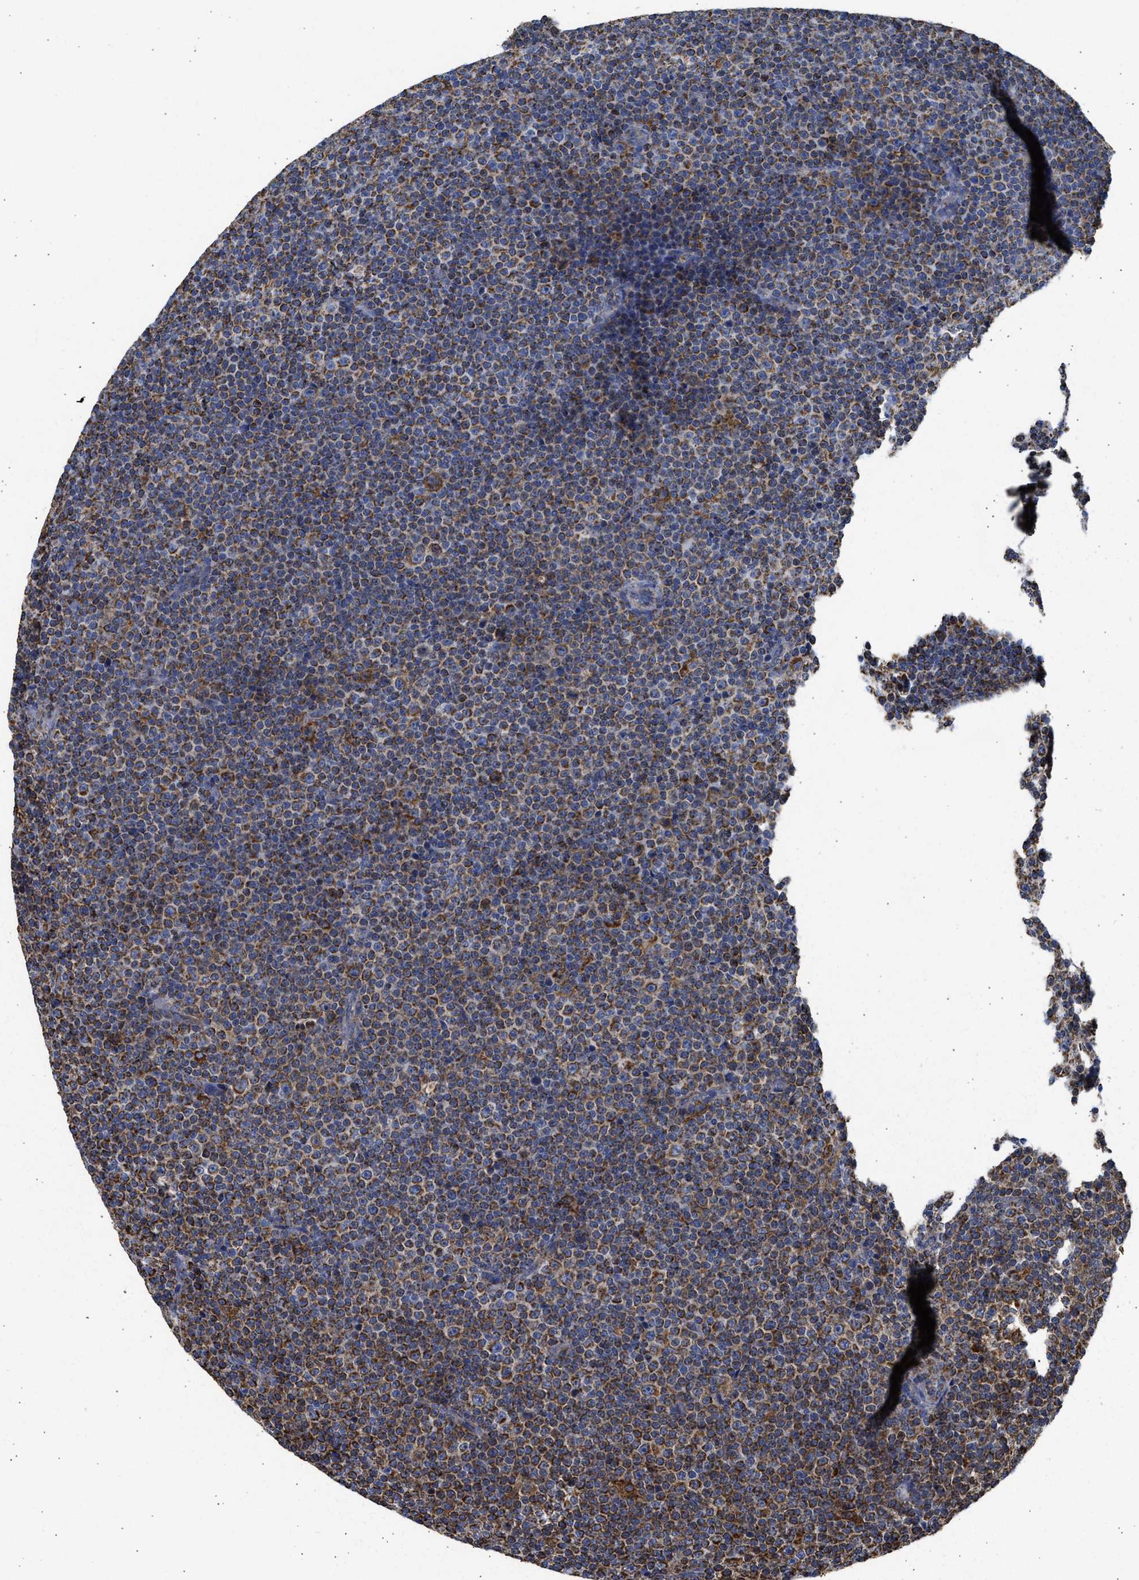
{"staining": {"intensity": "moderate", "quantity": ">75%", "location": "cytoplasmic/membranous"}, "tissue": "lymphoma", "cell_type": "Tumor cells", "image_type": "cancer", "snomed": [{"axis": "morphology", "description": "Malignant lymphoma, non-Hodgkin's type, Low grade"}, {"axis": "topography", "description": "Lymph node"}], "caption": "High-power microscopy captured an immunohistochemistry (IHC) photomicrograph of lymphoma, revealing moderate cytoplasmic/membranous expression in approximately >75% of tumor cells. Ihc stains the protein in brown and the nuclei are stained blue.", "gene": "CYCS", "patient": {"sex": "female", "age": 67}}